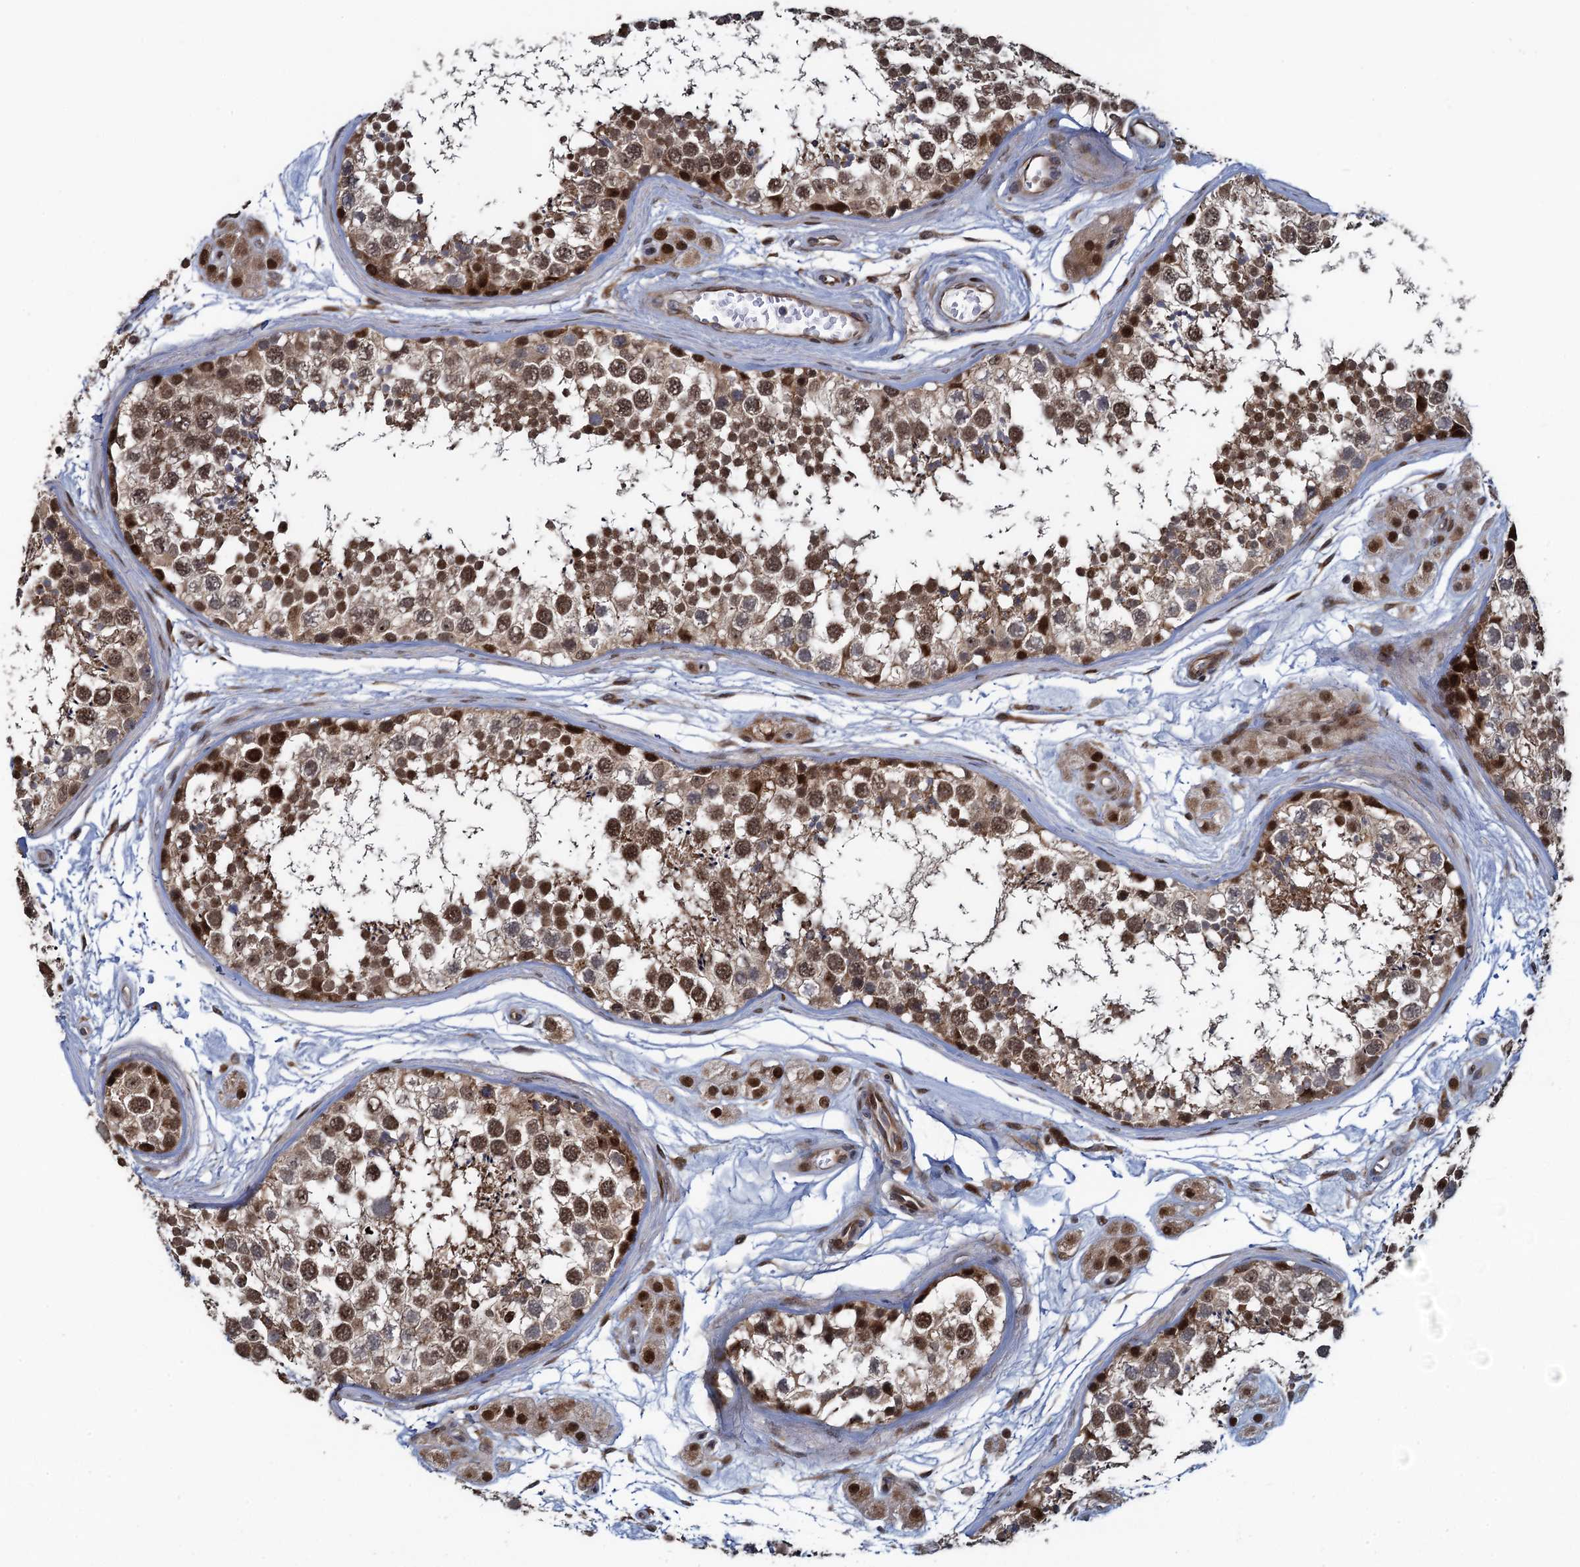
{"staining": {"intensity": "moderate", "quantity": ">75%", "location": "cytoplasmic/membranous,nuclear"}, "tissue": "testis", "cell_type": "Cells in seminiferous ducts", "image_type": "normal", "snomed": [{"axis": "morphology", "description": "Normal tissue, NOS"}, {"axis": "topography", "description": "Testis"}], "caption": "Immunohistochemistry (DAB) staining of benign testis shows moderate cytoplasmic/membranous,nuclear protein staining in about >75% of cells in seminiferous ducts. Nuclei are stained in blue.", "gene": "ATOSA", "patient": {"sex": "male", "age": 56}}